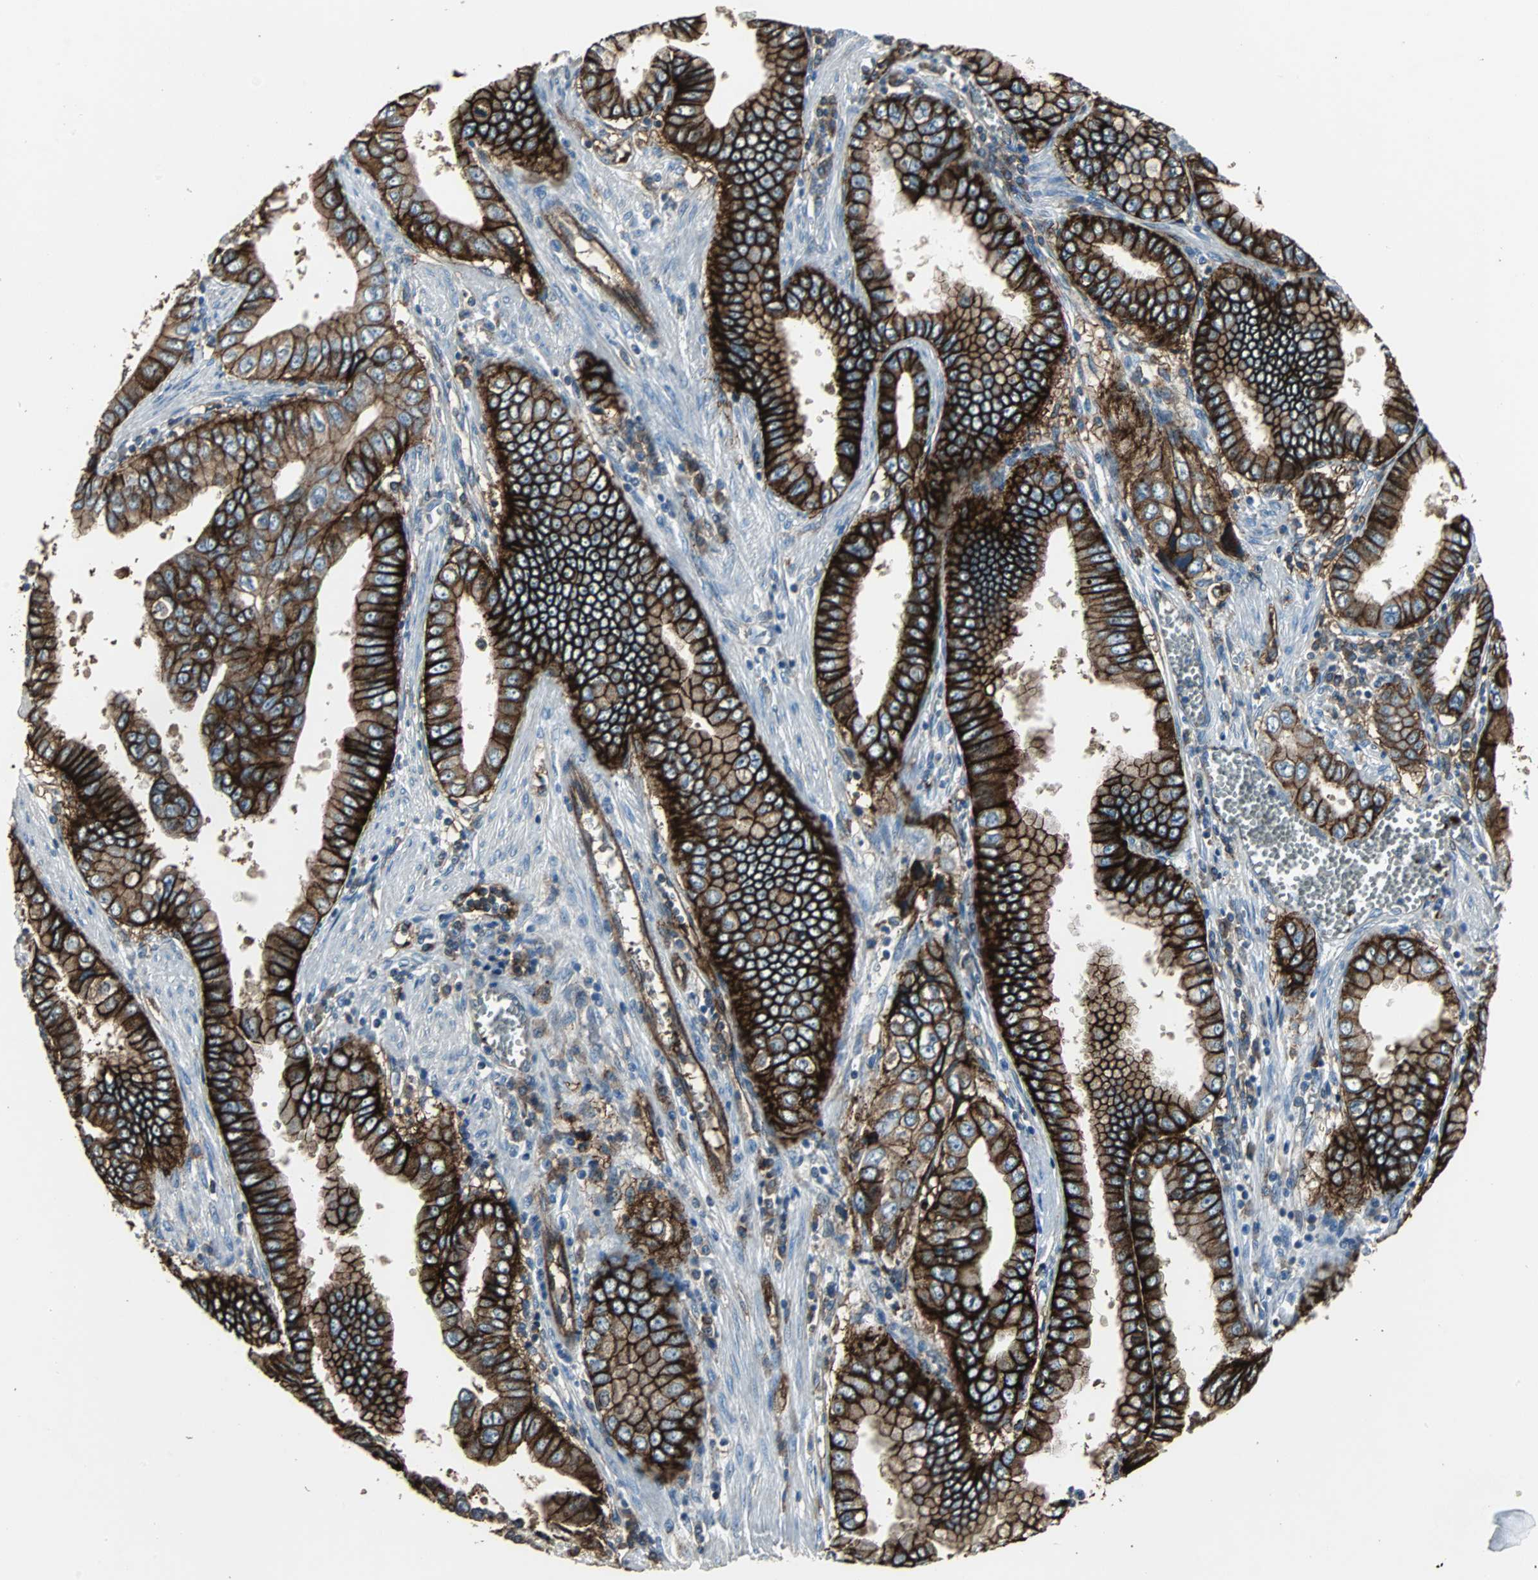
{"staining": {"intensity": "strong", "quantity": ">75%", "location": "cytoplasmic/membranous"}, "tissue": "pancreatic cancer", "cell_type": "Tumor cells", "image_type": "cancer", "snomed": [{"axis": "morphology", "description": "Normal tissue, NOS"}, {"axis": "topography", "description": "Lymph node"}], "caption": "Pancreatic cancer stained for a protein (brown) displays strong cytoplasmic/membranous positive positivity in about >75% of tumor cells.", "gene": "F11R", "patient": {"sex": "male", "age": 50}}